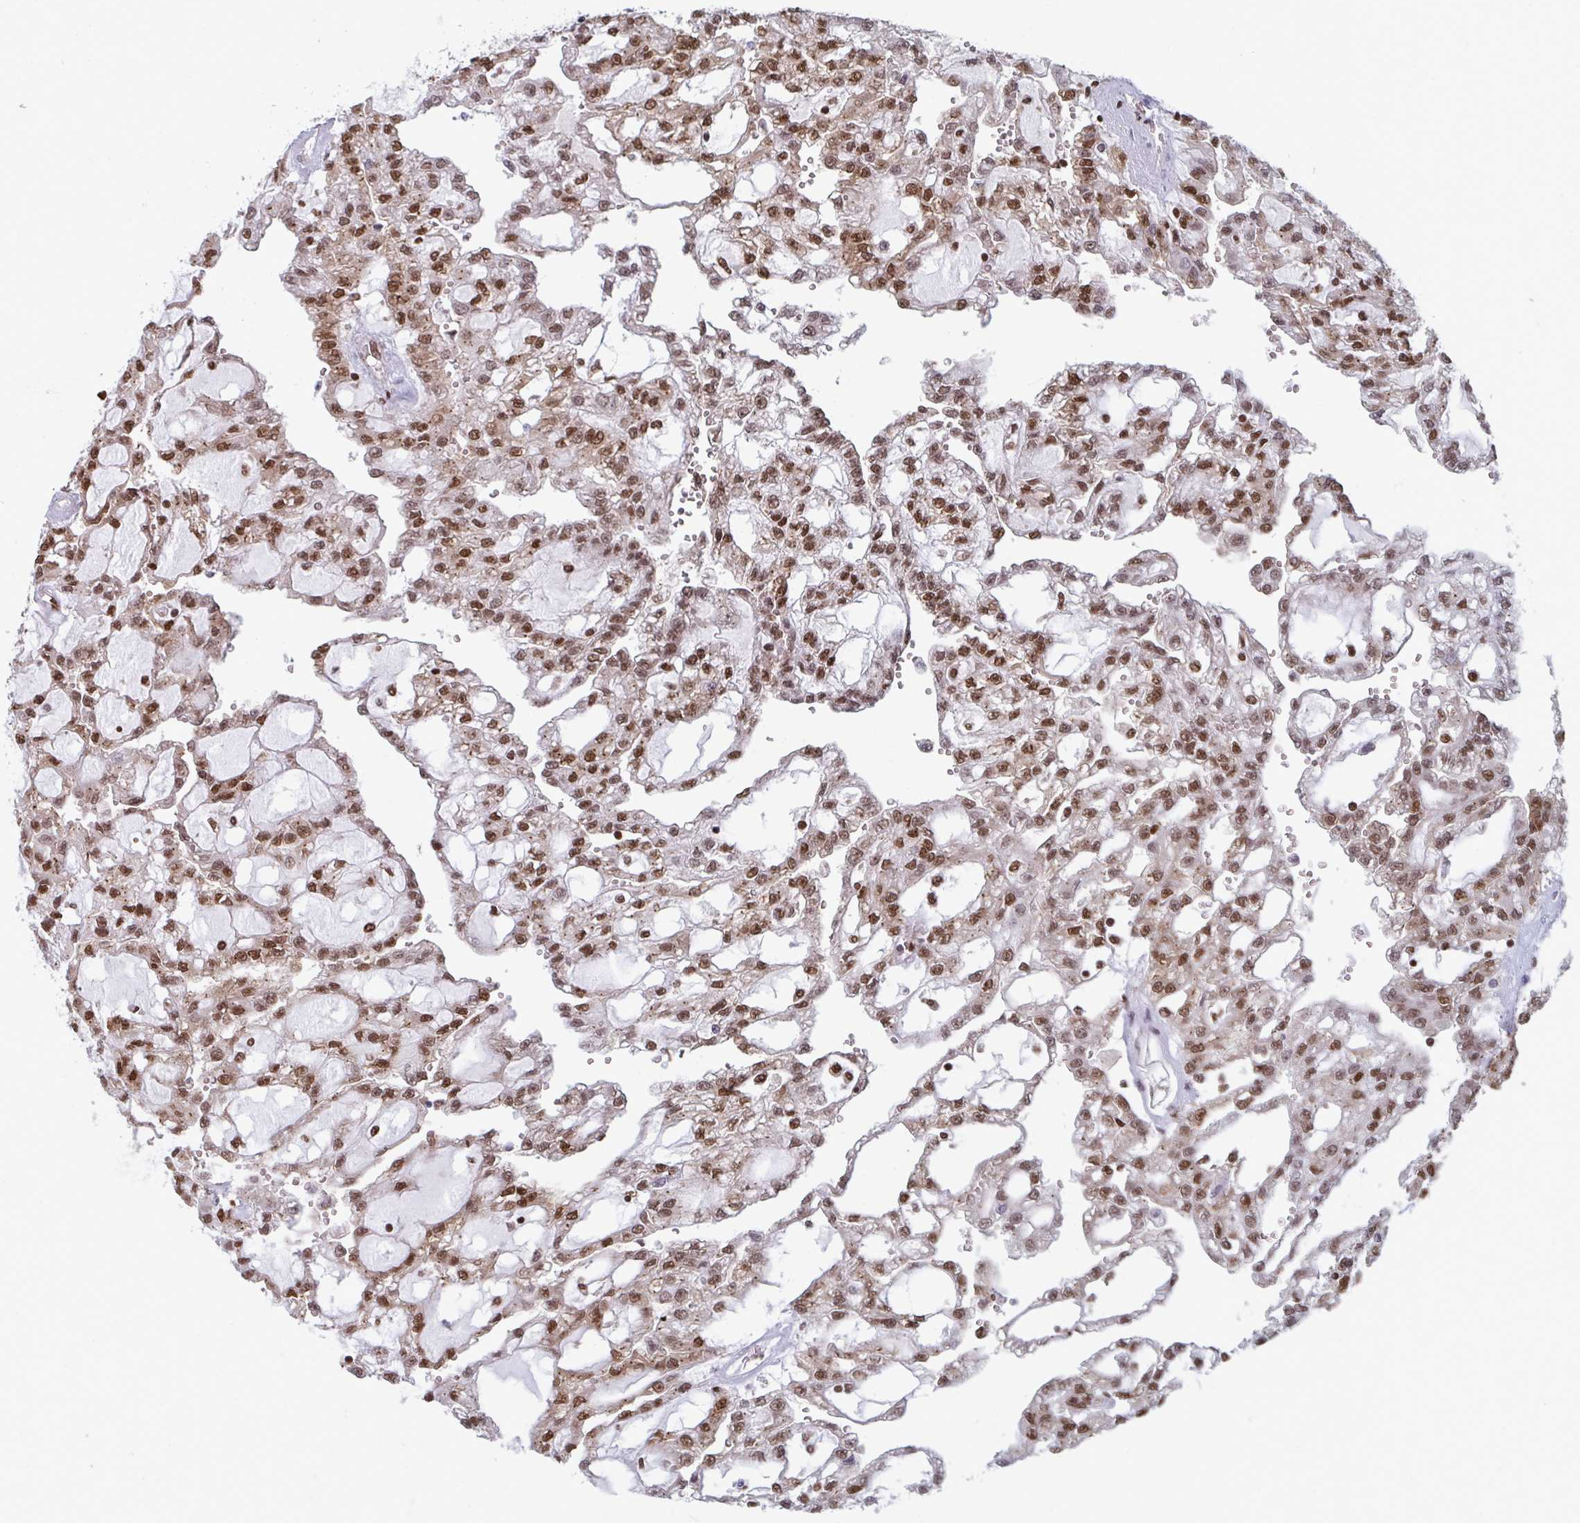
{"staining": {"intensity": "moderate", "quantity": ">75%", "location": "nuclear"}, "tissue": "renal cancer", "cell_type": "Tumor cells", "image_type": "cancer", "snomed": [{"axis": "morphology", "description": "Adenocarcinoma, NOS"}, {"axis": "topography", "description": "Kidney"}], "caption": "High-magnification brightfield microscopy of renal cancer stained with DAB (3,3'-diaminobenzidine) (brown) and counterstained with hematoxylin (blue). tumor cells exhibit moderate nuclear expression is present in about>75% of cells.", "gene": "GAR1", "patient": {"sex": "male", "age": 63}}